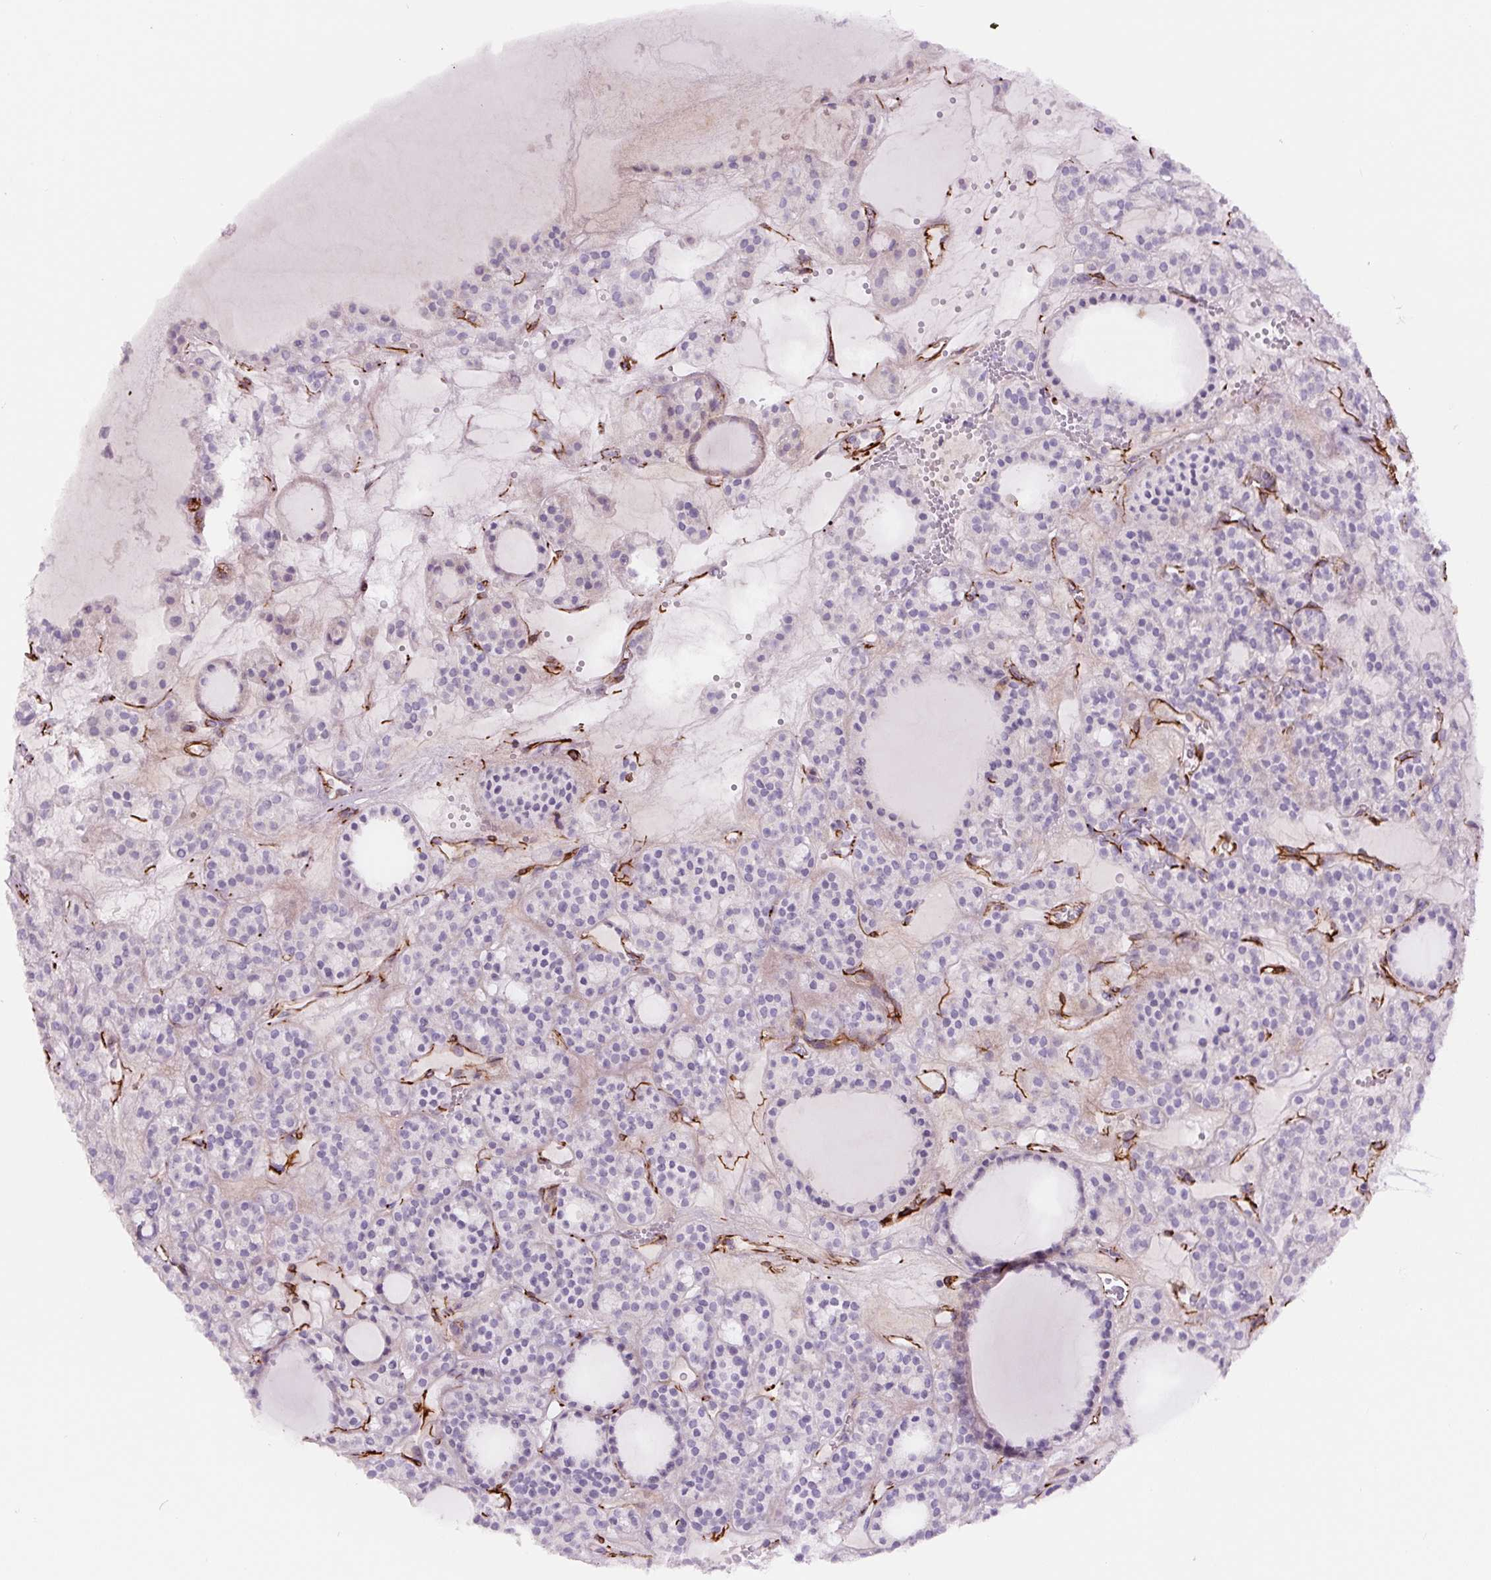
{"staining": {"intensity": "negative", "quantity": "none", "location": "none"}, "tissue": "thyroid cancer", "cell_type": "Tumor cells", "image_type": "cancer", "snomed": [{"axis": "morphology", "description": "Follicular adenoma carcinoma, NOS"}, {"axis": "topography", "description": "Thyroid gland"}], "caption": "Thyroid follicular adenoma carcinoma was stained to show a protein in brown. There is no significant expression in tumor cells.", "gene": "NES", "patient": {"sex": "female", "age": 63}}